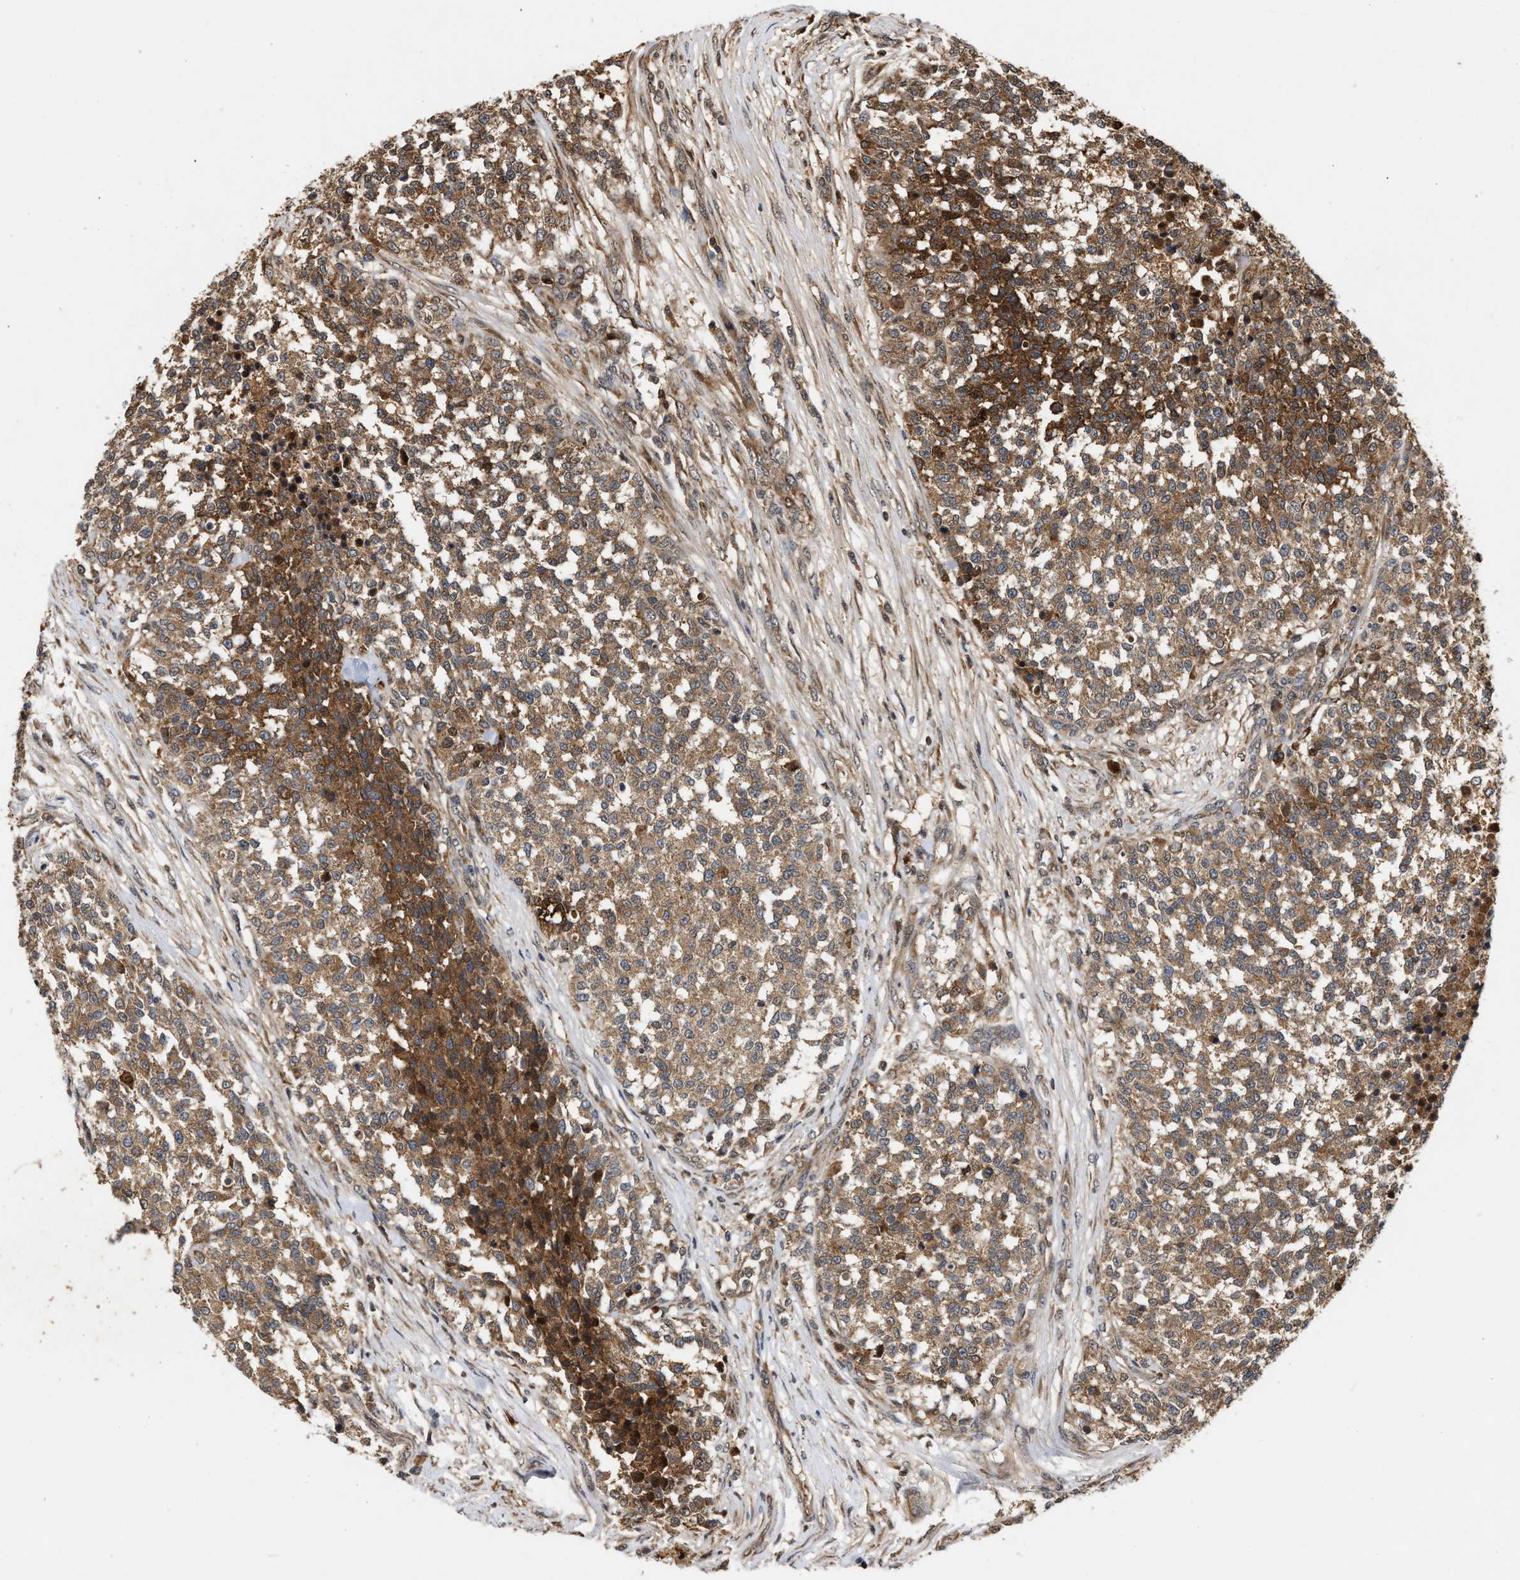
{"staining": {"intensity": "moderate", "quantity": ">75%", "location": "cytoplasmic/membranous"}, "tissue": "testis cancer", "cell_type": "Tumor cells", "image_type": "cancer", "snomed": [{"axis": "morphology", "description": "Seminoma, NOS"}, {"axis": "topography", "description": "Testis"}], "caption": "This photomicrograph exhibits testis cancer stained with immunohistochemistry (IHC) to label a protein in brown. The cytoplasmic/membranous of tumor cells show moderate positivity for the protein. Nuclei are counter-stained blue.", "gene": "CFLAR", "patient": {"sex": "male", "age": 59}}